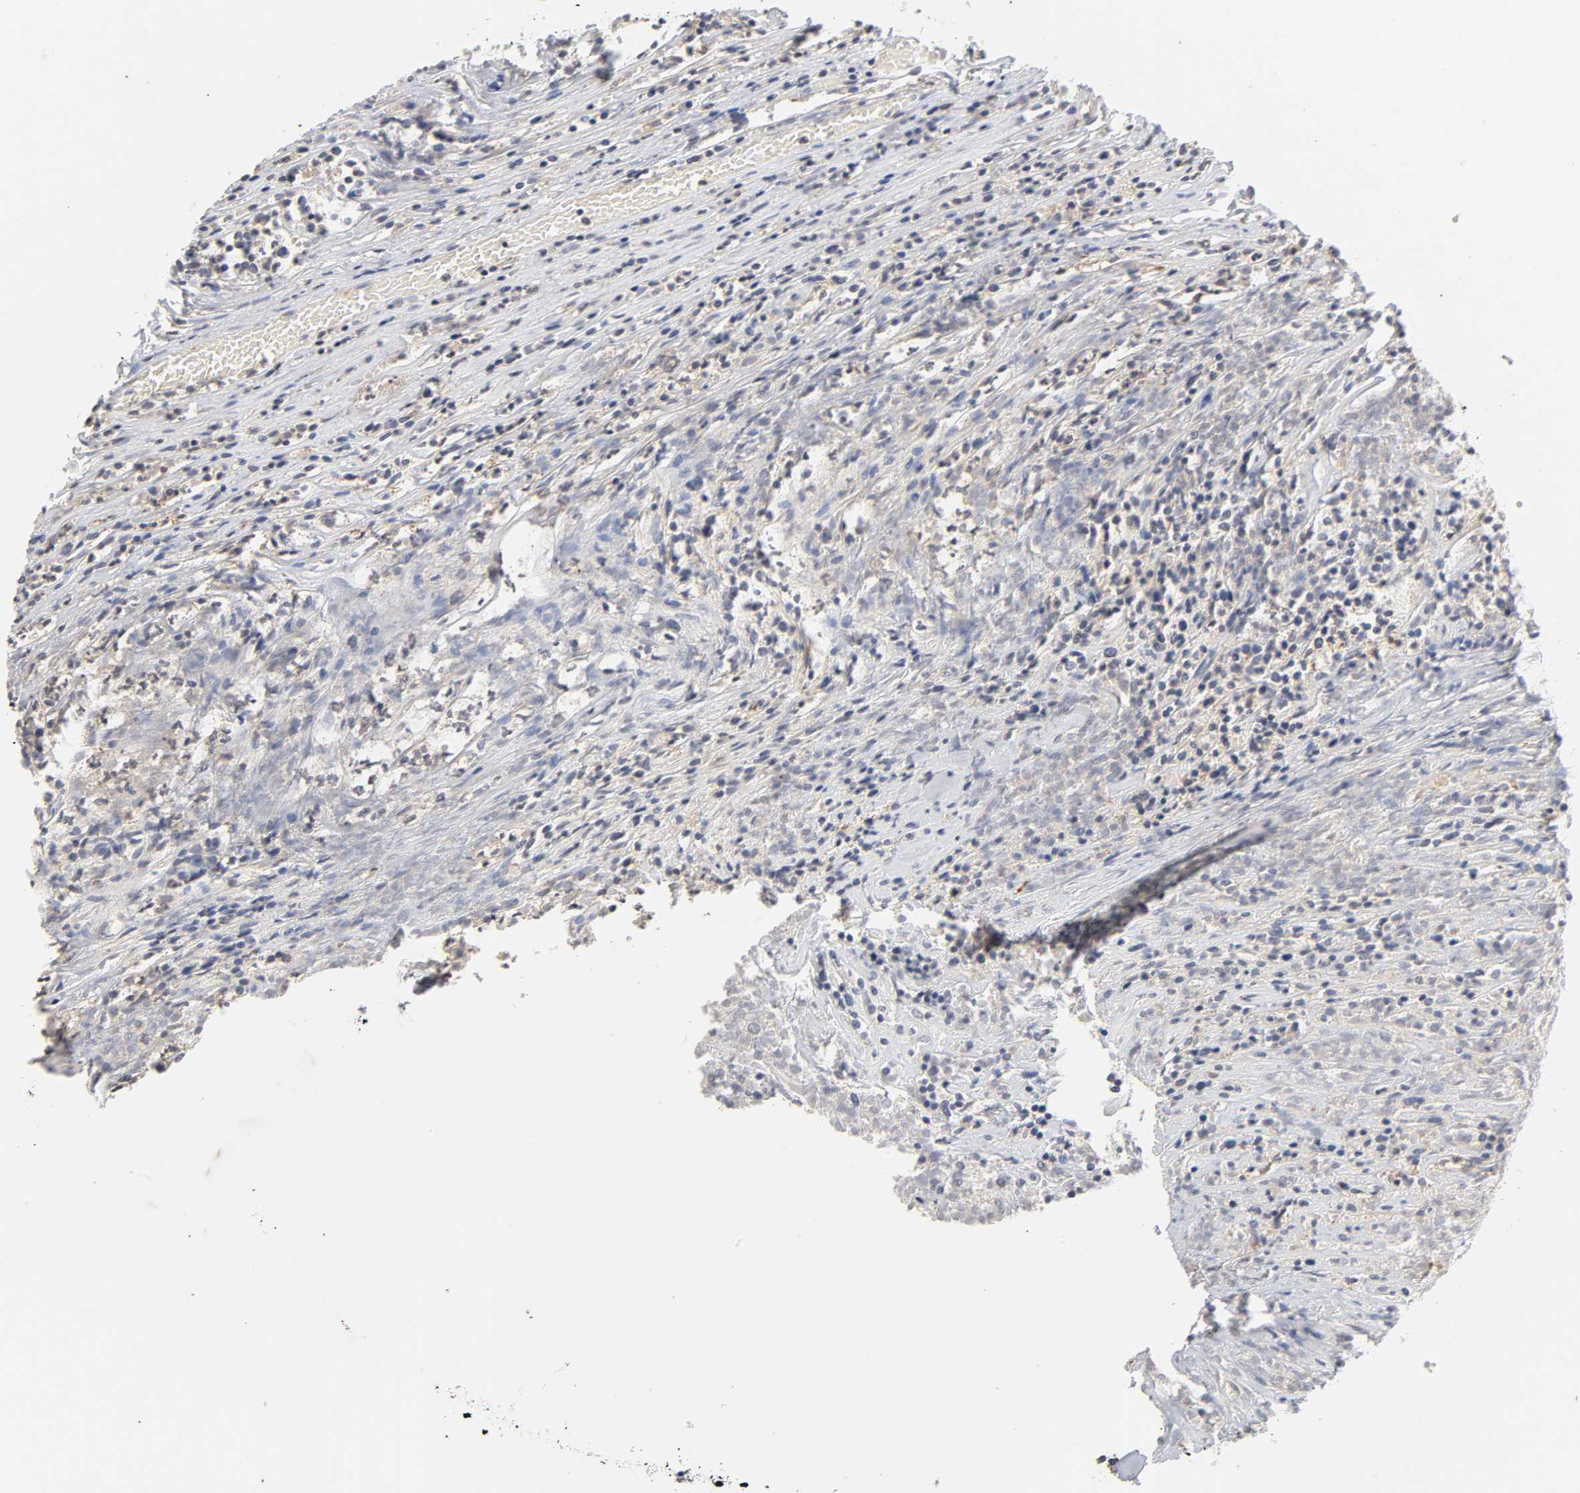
{"staining": {"intensity": "negative", "quantity": "none", "location": "none"}, "tissue": "lymphoma", "cell_type": "Tumor cells", "image_type": "cancer", "snomed": [{"axis": "morphology", "description": "Malignant lymphoma, non-Hodgkin's type, High grade"}, {"axis": "topography", "description": "Lymph node"}], "caption": "DAB immunohistochemical staining of human high-grade malignant lymphoma, non-Hodgkin's type reveals no significant expression in tumor cells.", "gene": "CXADR", "patient": {"sex": "female", "age": 73}}